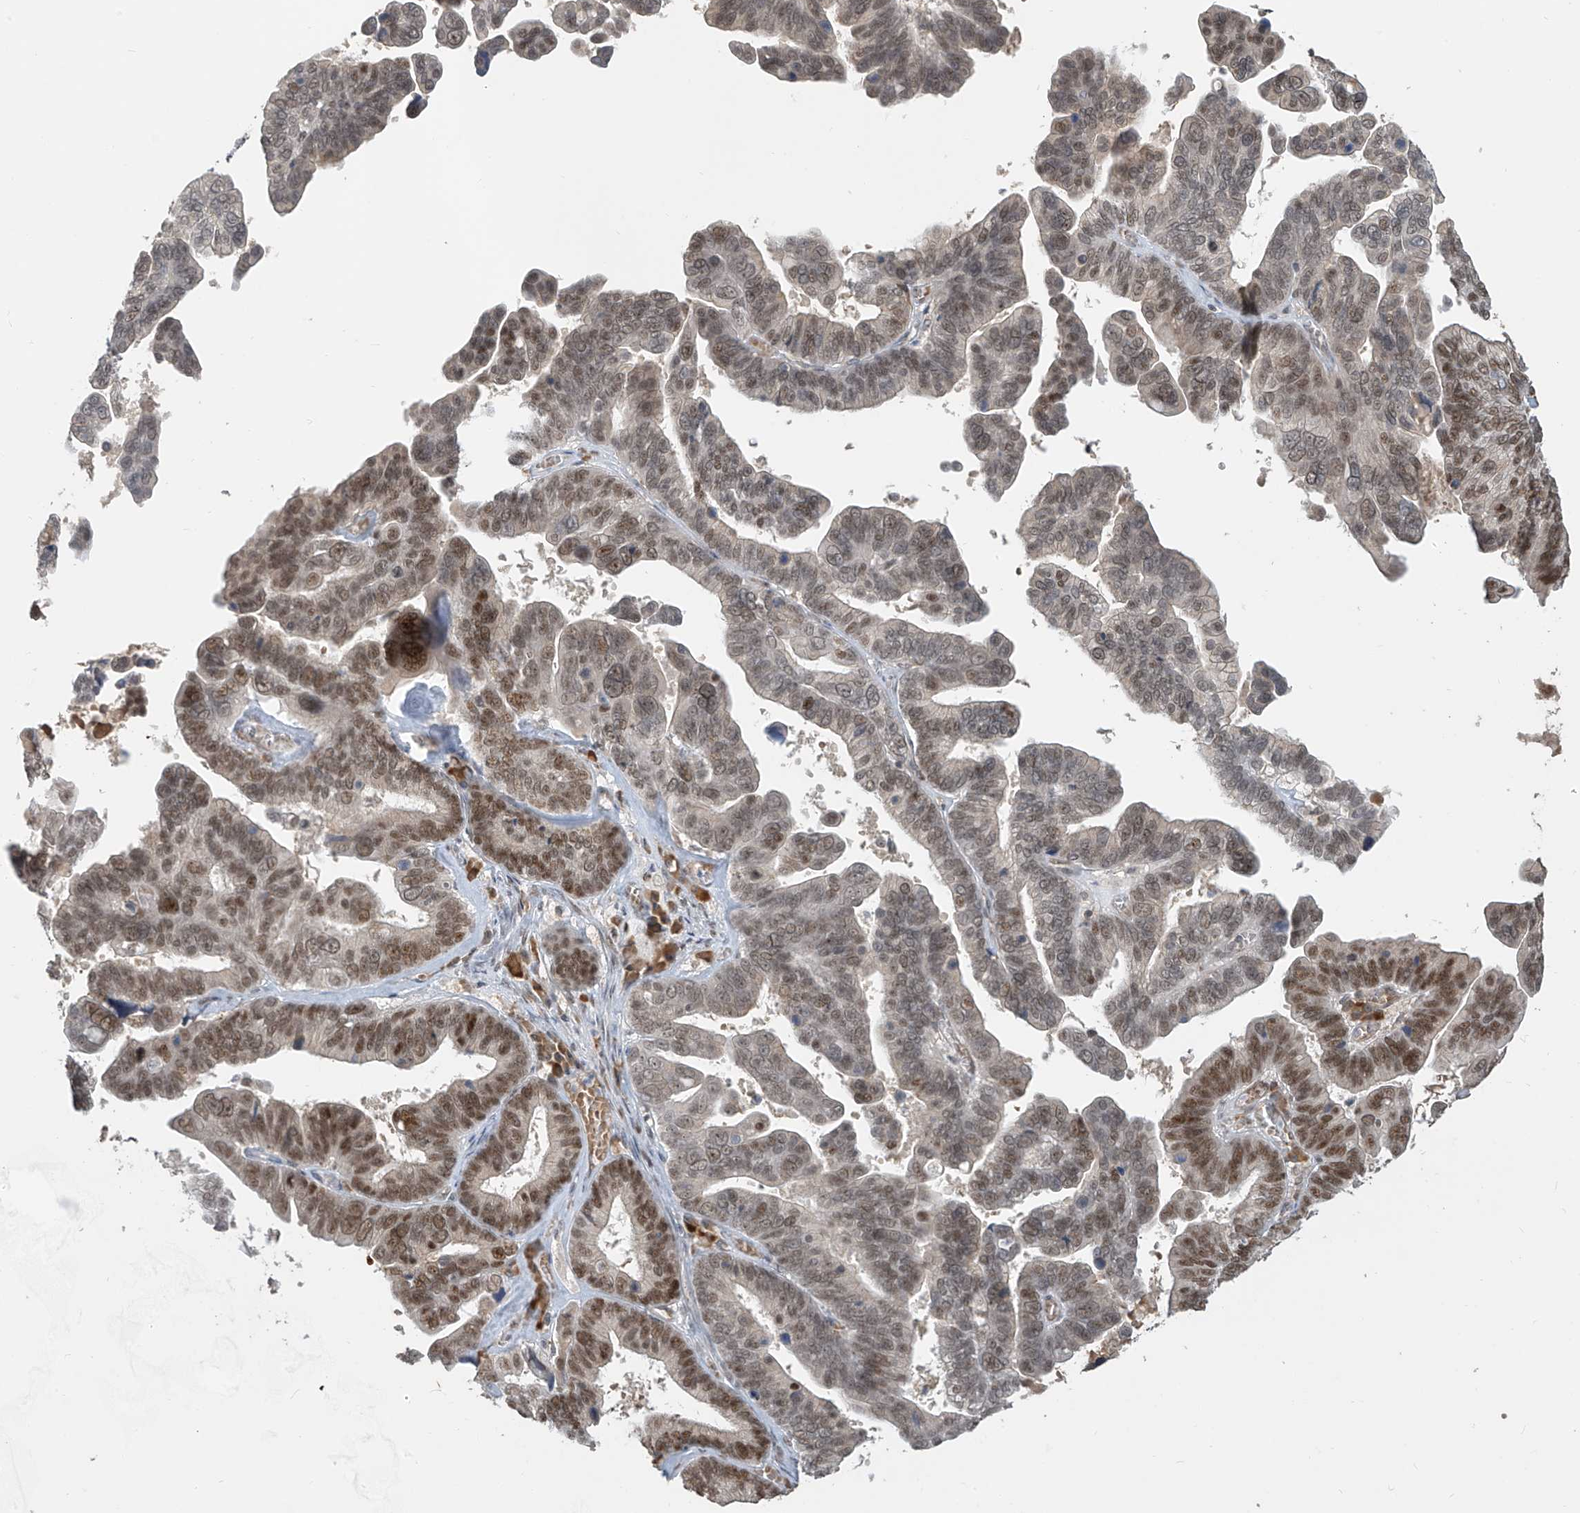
{"staining": {"intensity": "strong", "quantity": ">75%", "location": "nuclear"}, "tissue": "ovarian cancer", "cell_type": "Tumor cells", "image_type": "cancer", "snomed": [{"axis": "morphology", "description": "Cystadenocarcinoma, serous, NOS"}, {"axis": "topography", "description": "Ovary"}], "caption": "Immunohistochemical staining of ovarian cancer reveals strong nuclear protein staining in approximately >75% of tumor cells. The staining was performed using DAB (3,3'-diaminobenzidine) to visualize the protein expression in brown, while the nuclei were stained in blue with hematoxylin (Magnification: 20x).", "gene": "ZMYM2", "patient": {"sex": "female", "age": 56}}